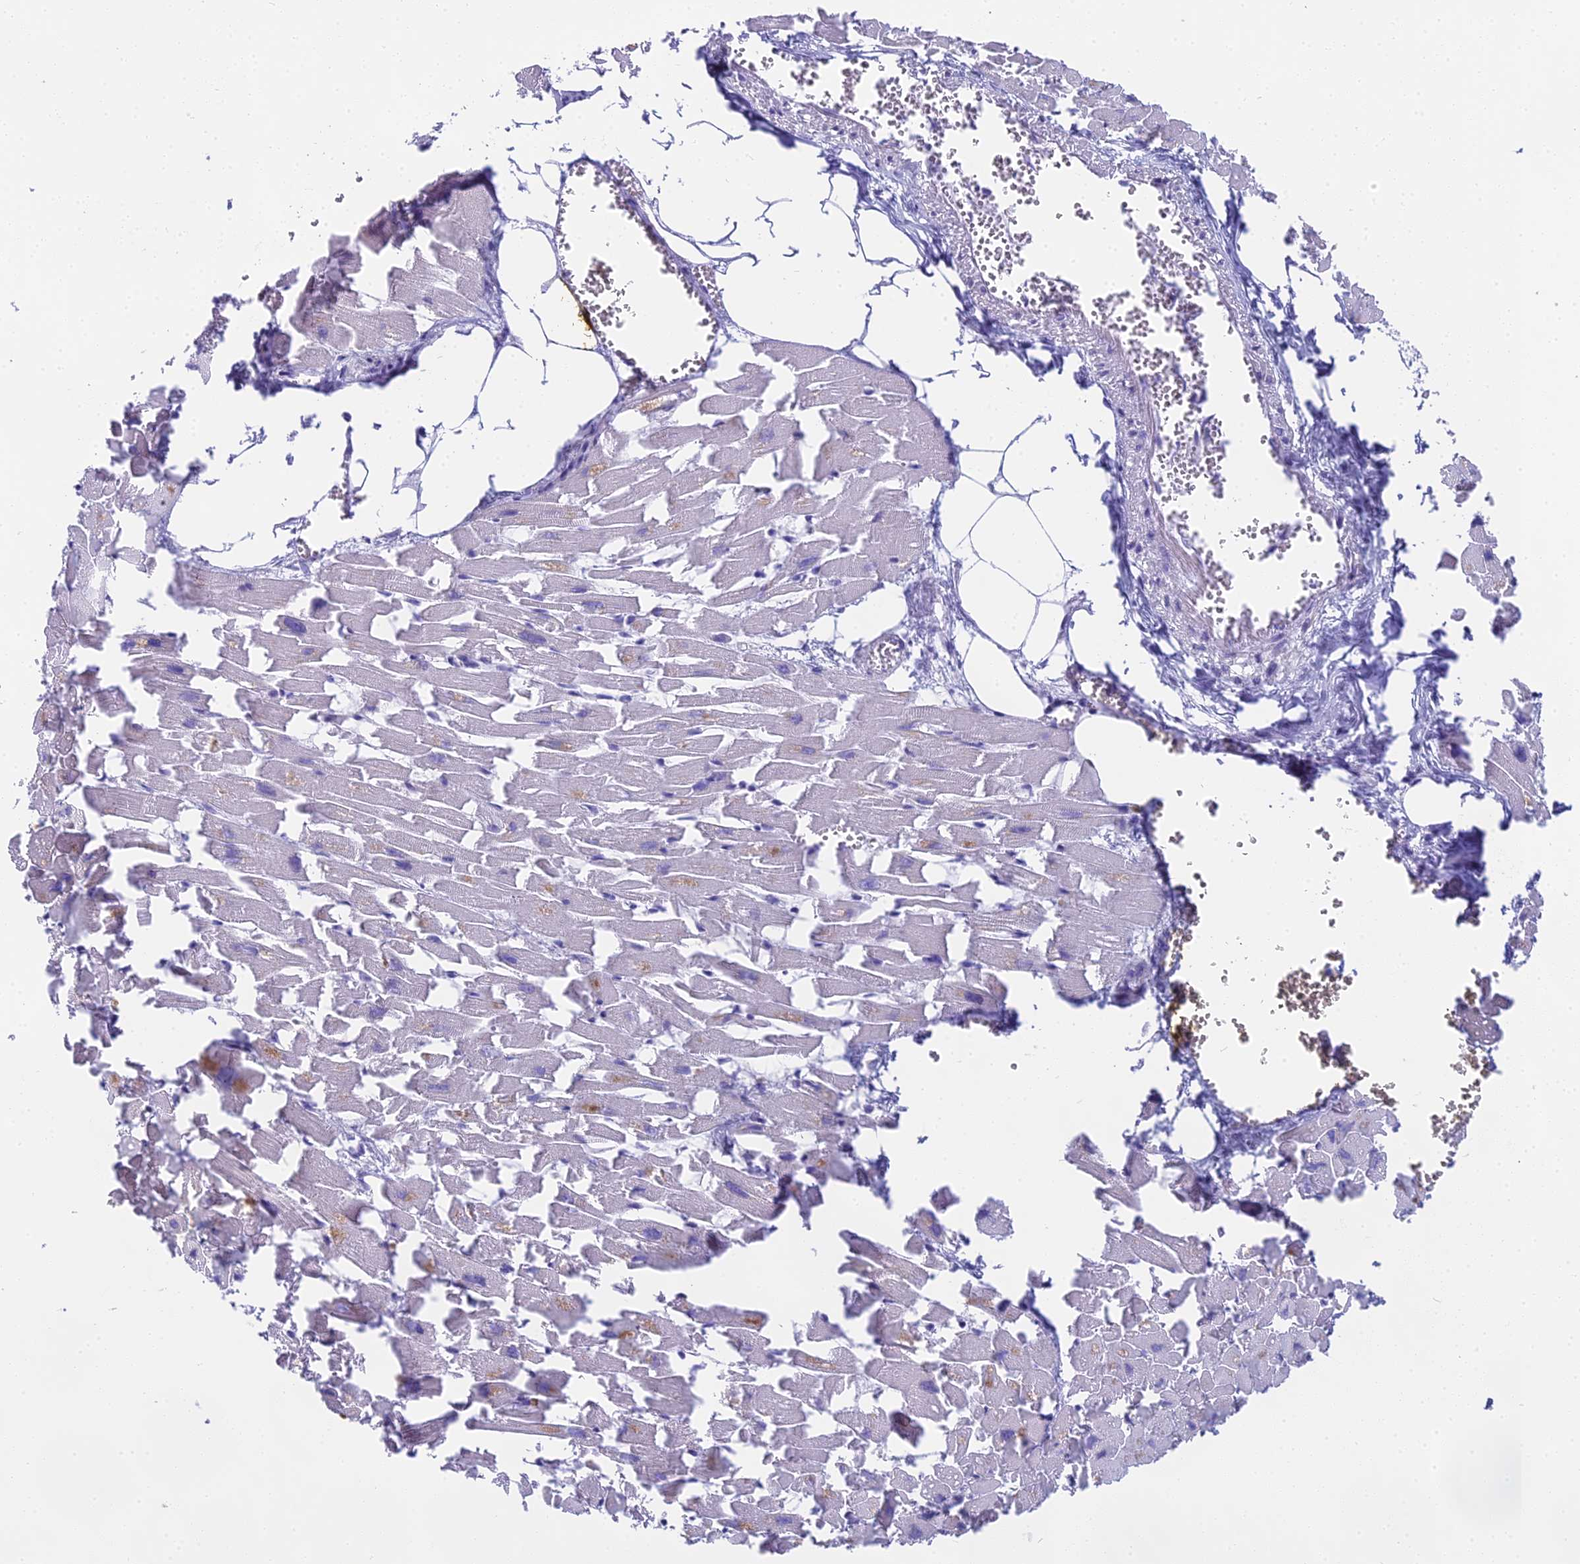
{"staining": {"intensity": "negative", "quantity": "none", "location": "none"}, "tissue": "heart muscle", "cell_type": "Cardiomyocytes", "image_type": "normal", "snomed": [{"axis": "morphology", "description": "Normal tissue, NOS"}, {"axis": "topography", "description": "Heart"}], "caption": "IHC photomicrograph of normal heart muscle: human heart muscle stained with DAB (3,3'-diaminobenzidine) reveals no significant protein positivity in cardiomyocytes.", "gene": "UNC80", "patient": {"sex": "female", "age": 64}}